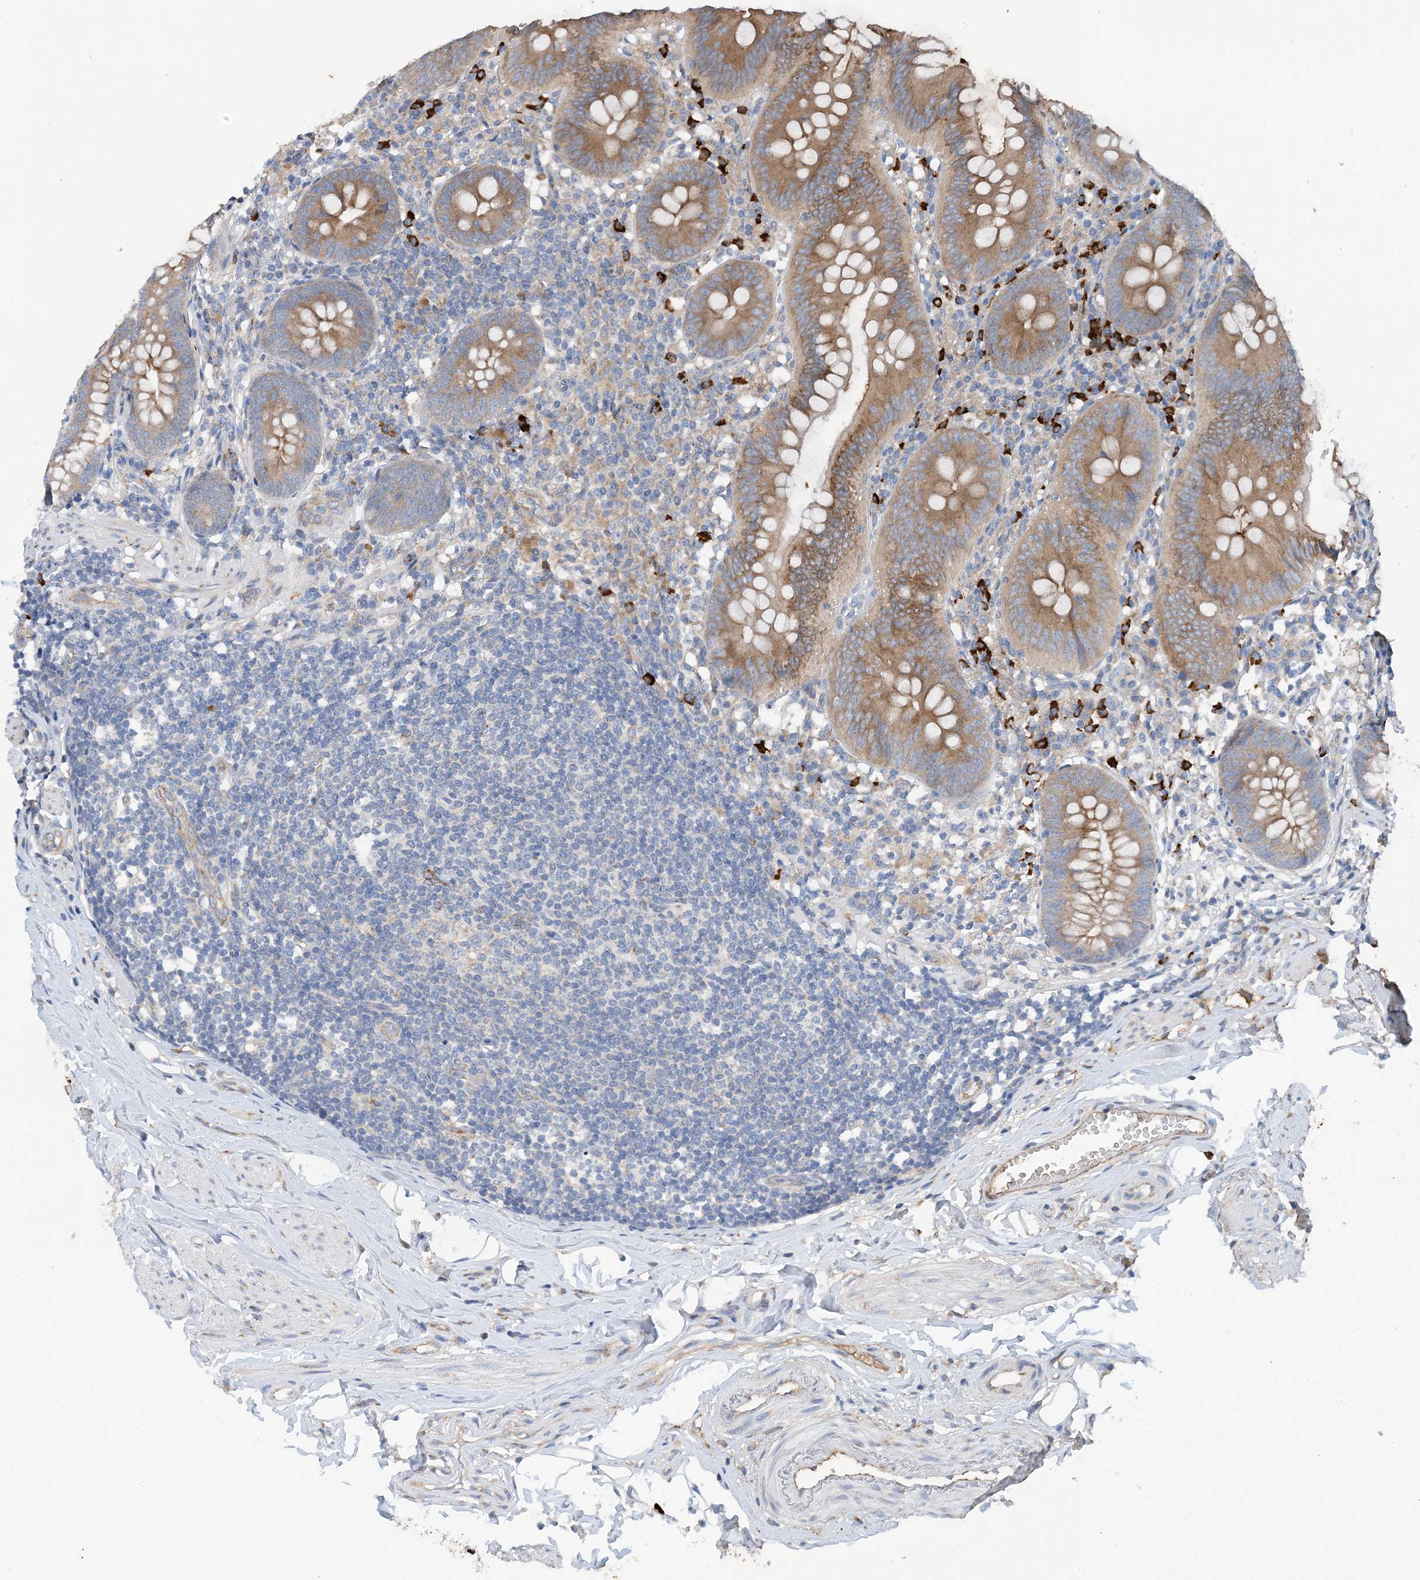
{"staining": {"intensity": "moderate", "quantity": ">75%", "location": "cytoplasmic/membranous"}, "tissue": "appendix", "cell_type": "Glandular cells", "image_type": "normal", "snomed": [{"axis": "morphology", "description": "Normal tissue, NOS"}, {"axis": "topography", "description": "Appendix"}], "caption": "Protein staining displays moderate cytoplasmic/membranous staining in approximately >75% of glandular cells in unremarkable appendix.", "gene": "SLC5A11", "patient": {"sex": "female", "age": 62}}